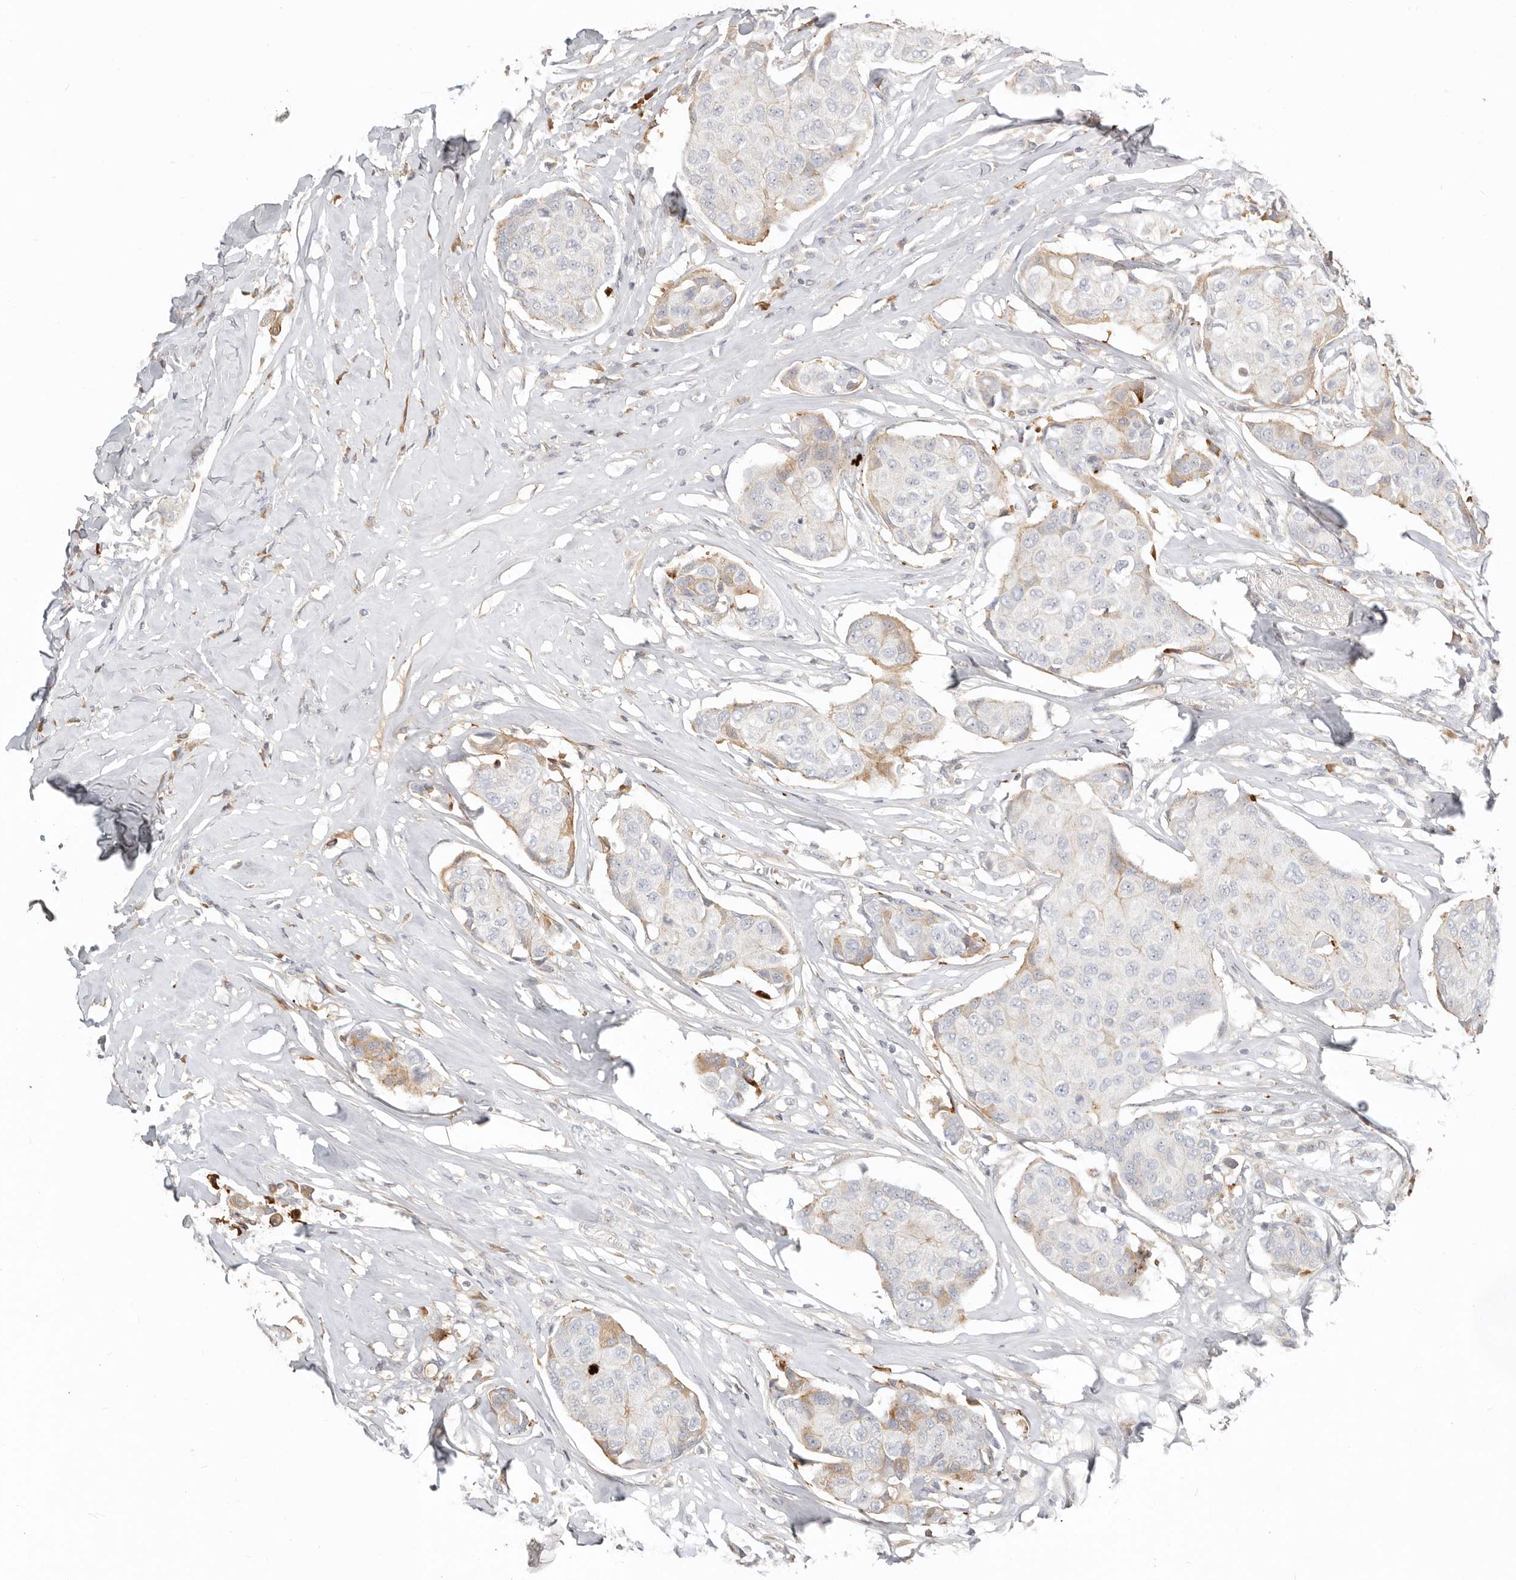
{"staining": {"intensity": "moderate", "quantity": "<25%", "location": "cytoplasmic/membranous"}, "tissue": "breast cancer", "cell_type": "Tumor cells", "image_type": "cancer", "snomed": [{"axis": "morphology", "description": "Duct carcinoma"}, {"axis": "topography", "description": "Breast"}], "caption": "Breast invasive ductal carcinoma stained for a protein reveals moderate cytoplasmic/membranous positivity in tumor cells.", "gene": "MTFR2", "patient": {"sex": "female", "age": 80}}